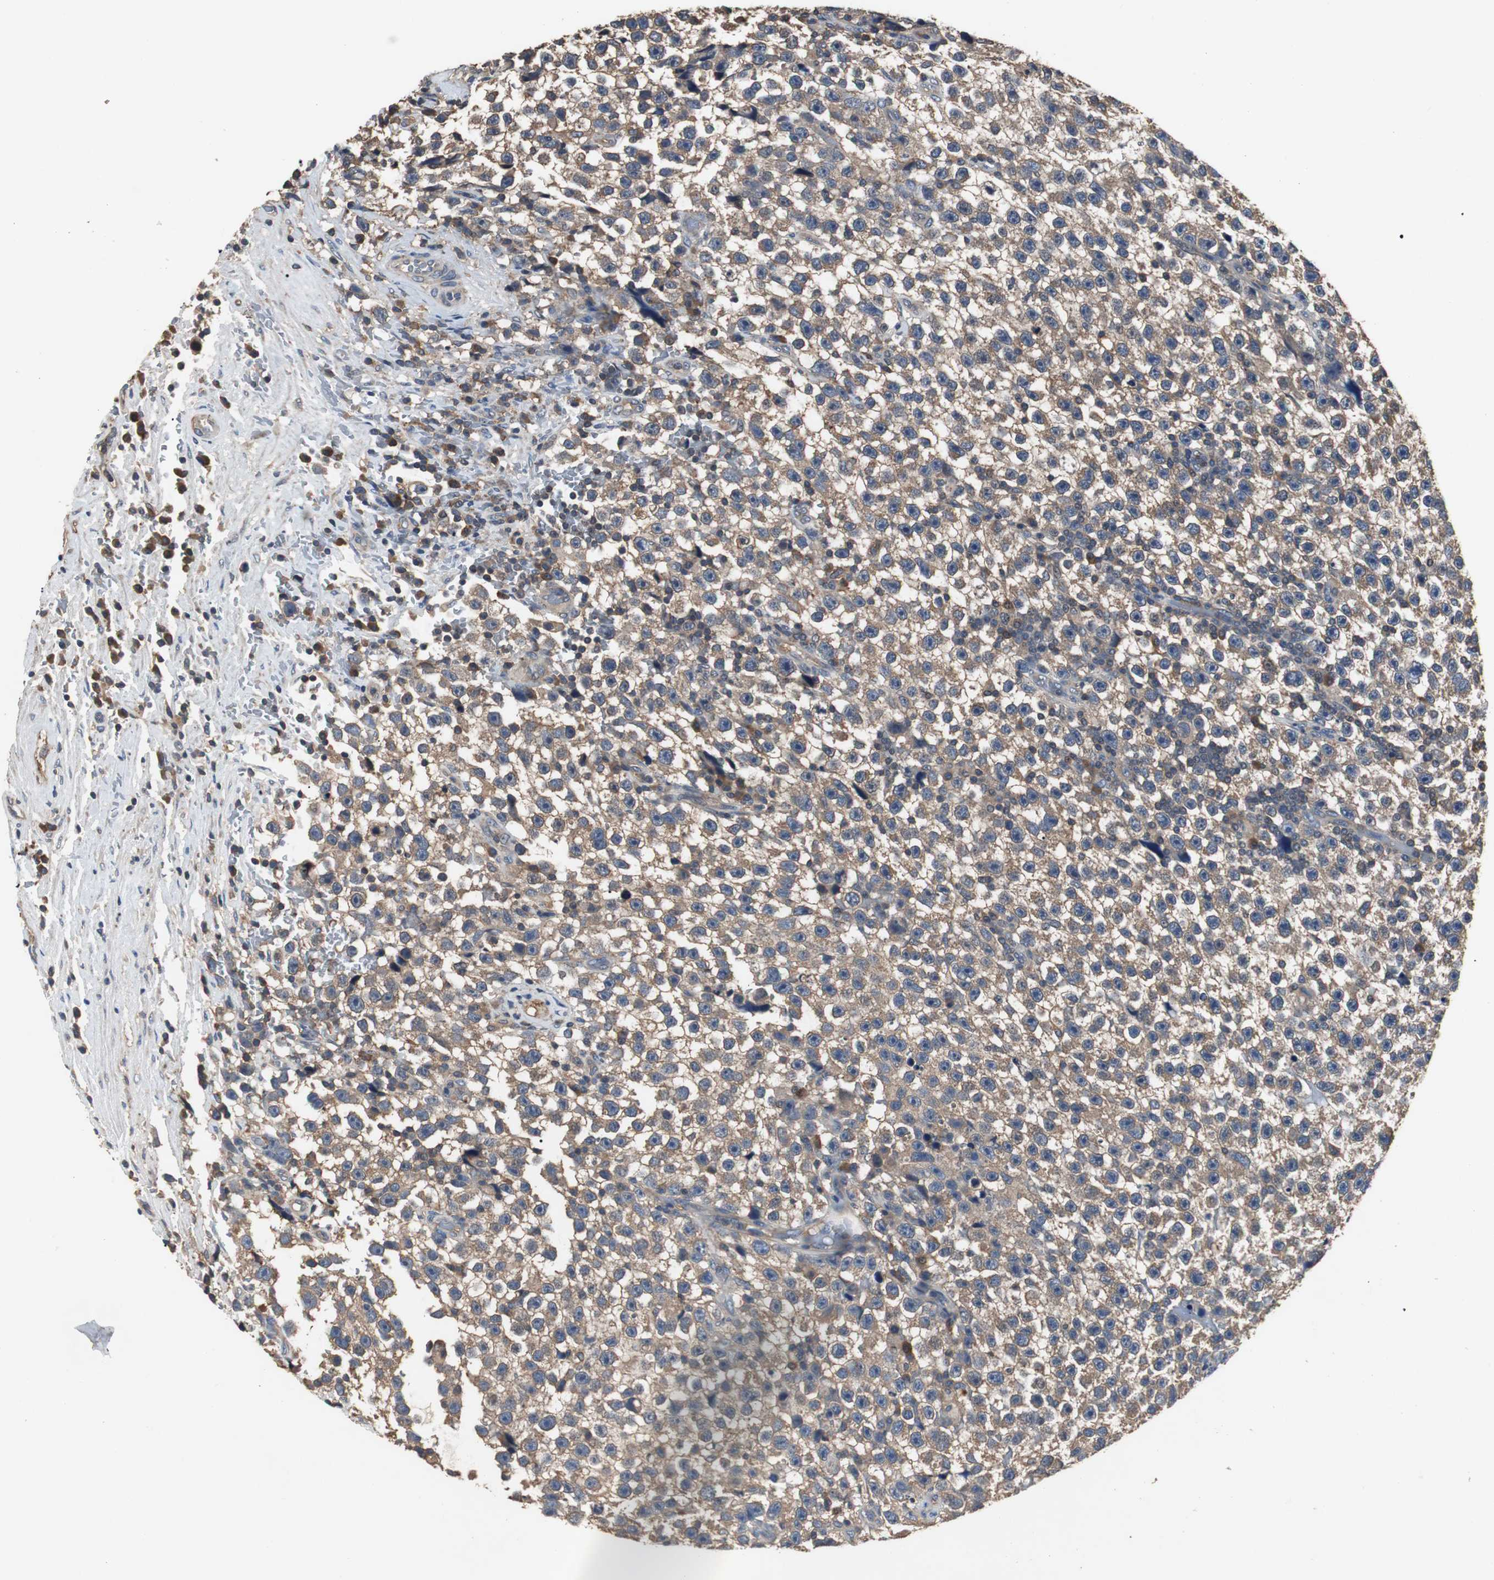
{"staining": {"intensity": "moderate", "quantity": ">75%", "location": "cytoplasmic/membranous"}, "tissue": "testis cancer", "cell_type": "Tumor cells", "image_type": "cancer", "snomed": [{"axis": "morphology", "description": "Seminoma, NOS"}, {"axis": "topography", "description": "Testis"}], "caption": "Immunohistochemical staining of human testis cancer shows moderate cytoplasmic/membranous protein expression in approximately >75% of tumor cells.", "gene": "TNFRSF14", "patient": {"sex": "male", "age": 33}}